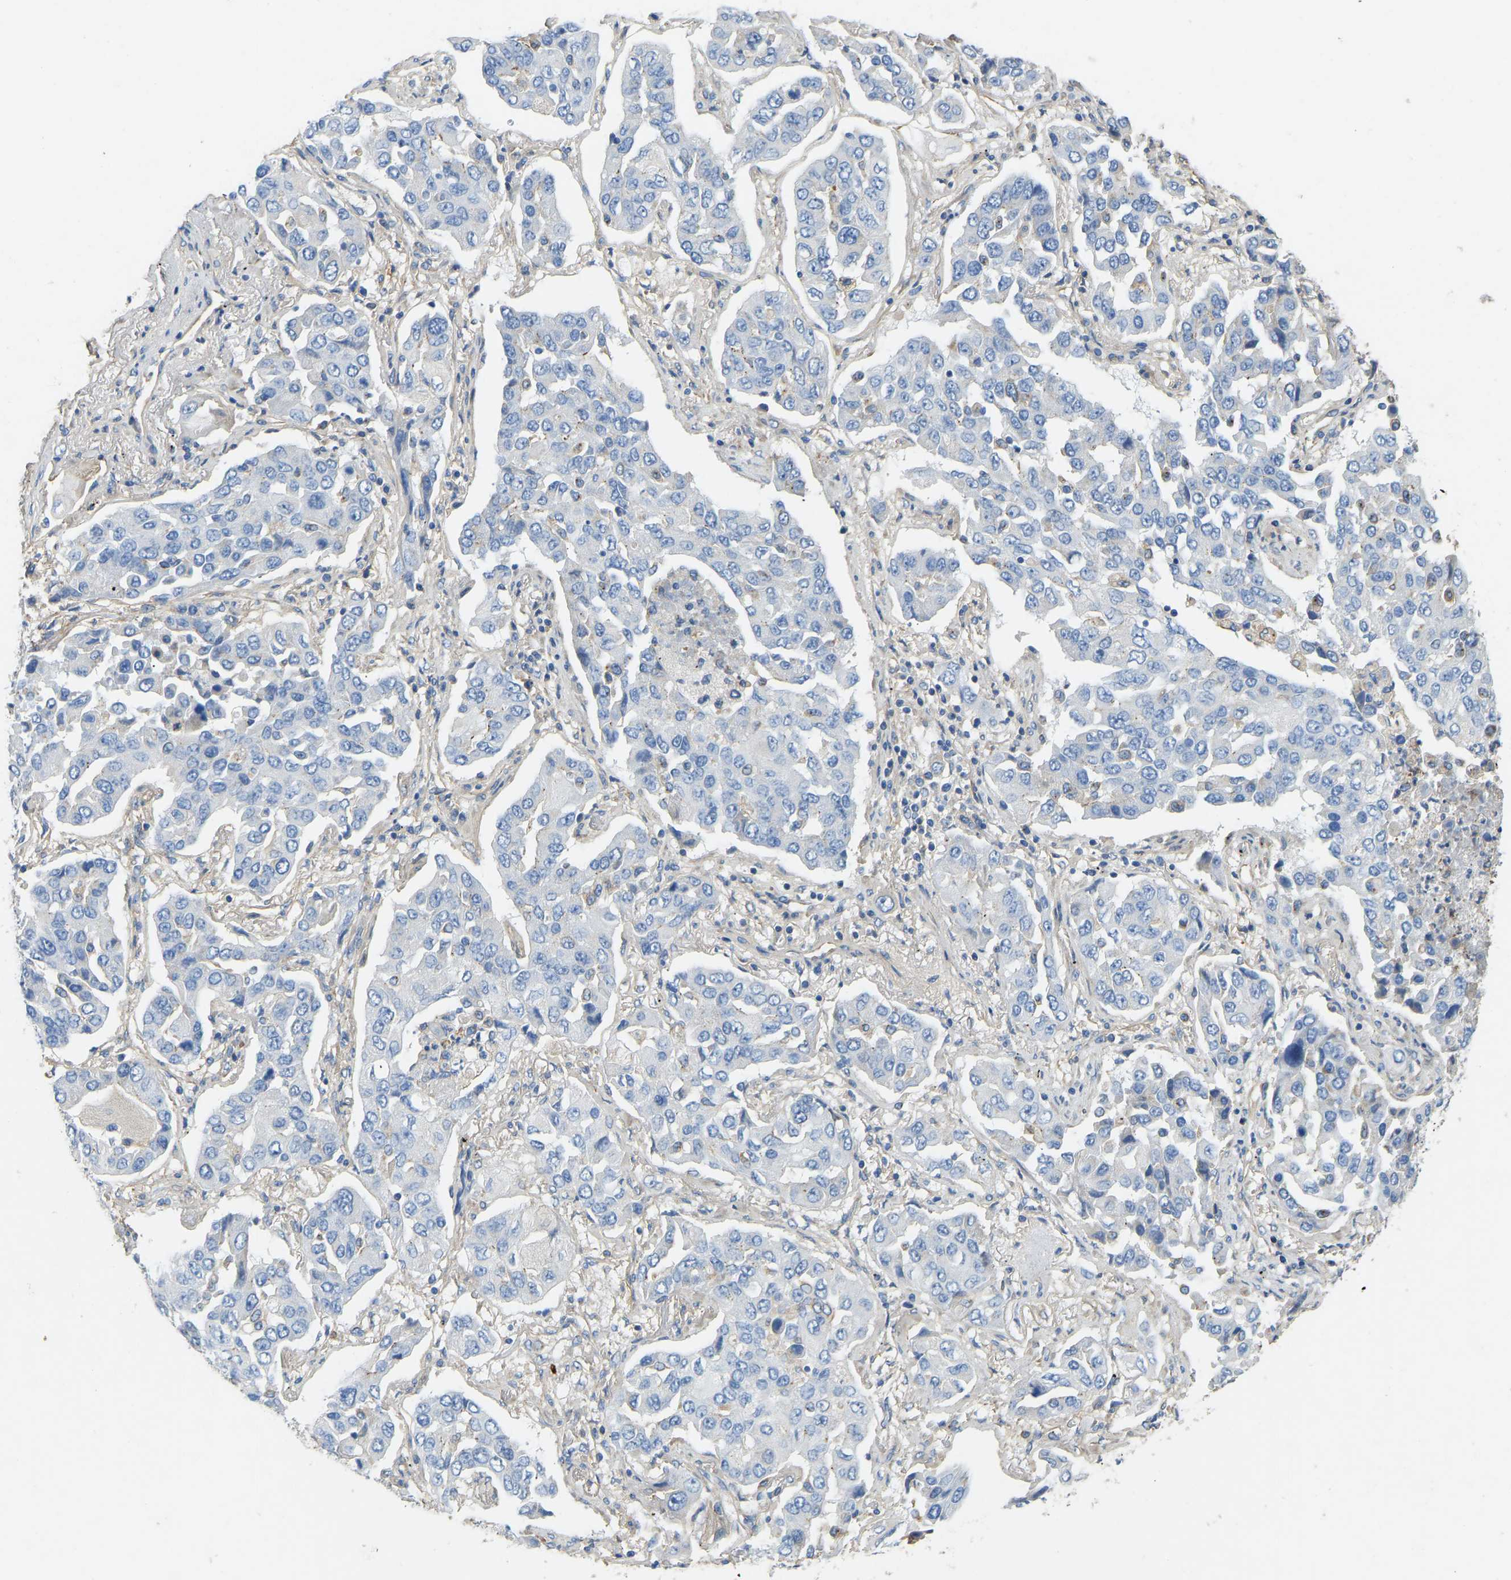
{"staining": {"intensity": "negative", "quantity": "none", "location": "none"}, "tissue": "lung cancer", "cell_type": "Tumor cells", "image_type": "cancer", "snomed": [{"axis": "morphology", "description": "Adenocarcinoma, NOS"}, {"axis": "topography", "description": "Lung"}], "caption": "Immunohistochemistry of human lung cancer (adenocarcinoma) demonstrates no positivity in tumor cells. (Brightfield microscopy of DAB (3,3'-diaminobenzidine) immunohistochemistry (IHC) at high magnification).", "gene": "TECTA", "patient": {"sex": "female", "age": 65}}